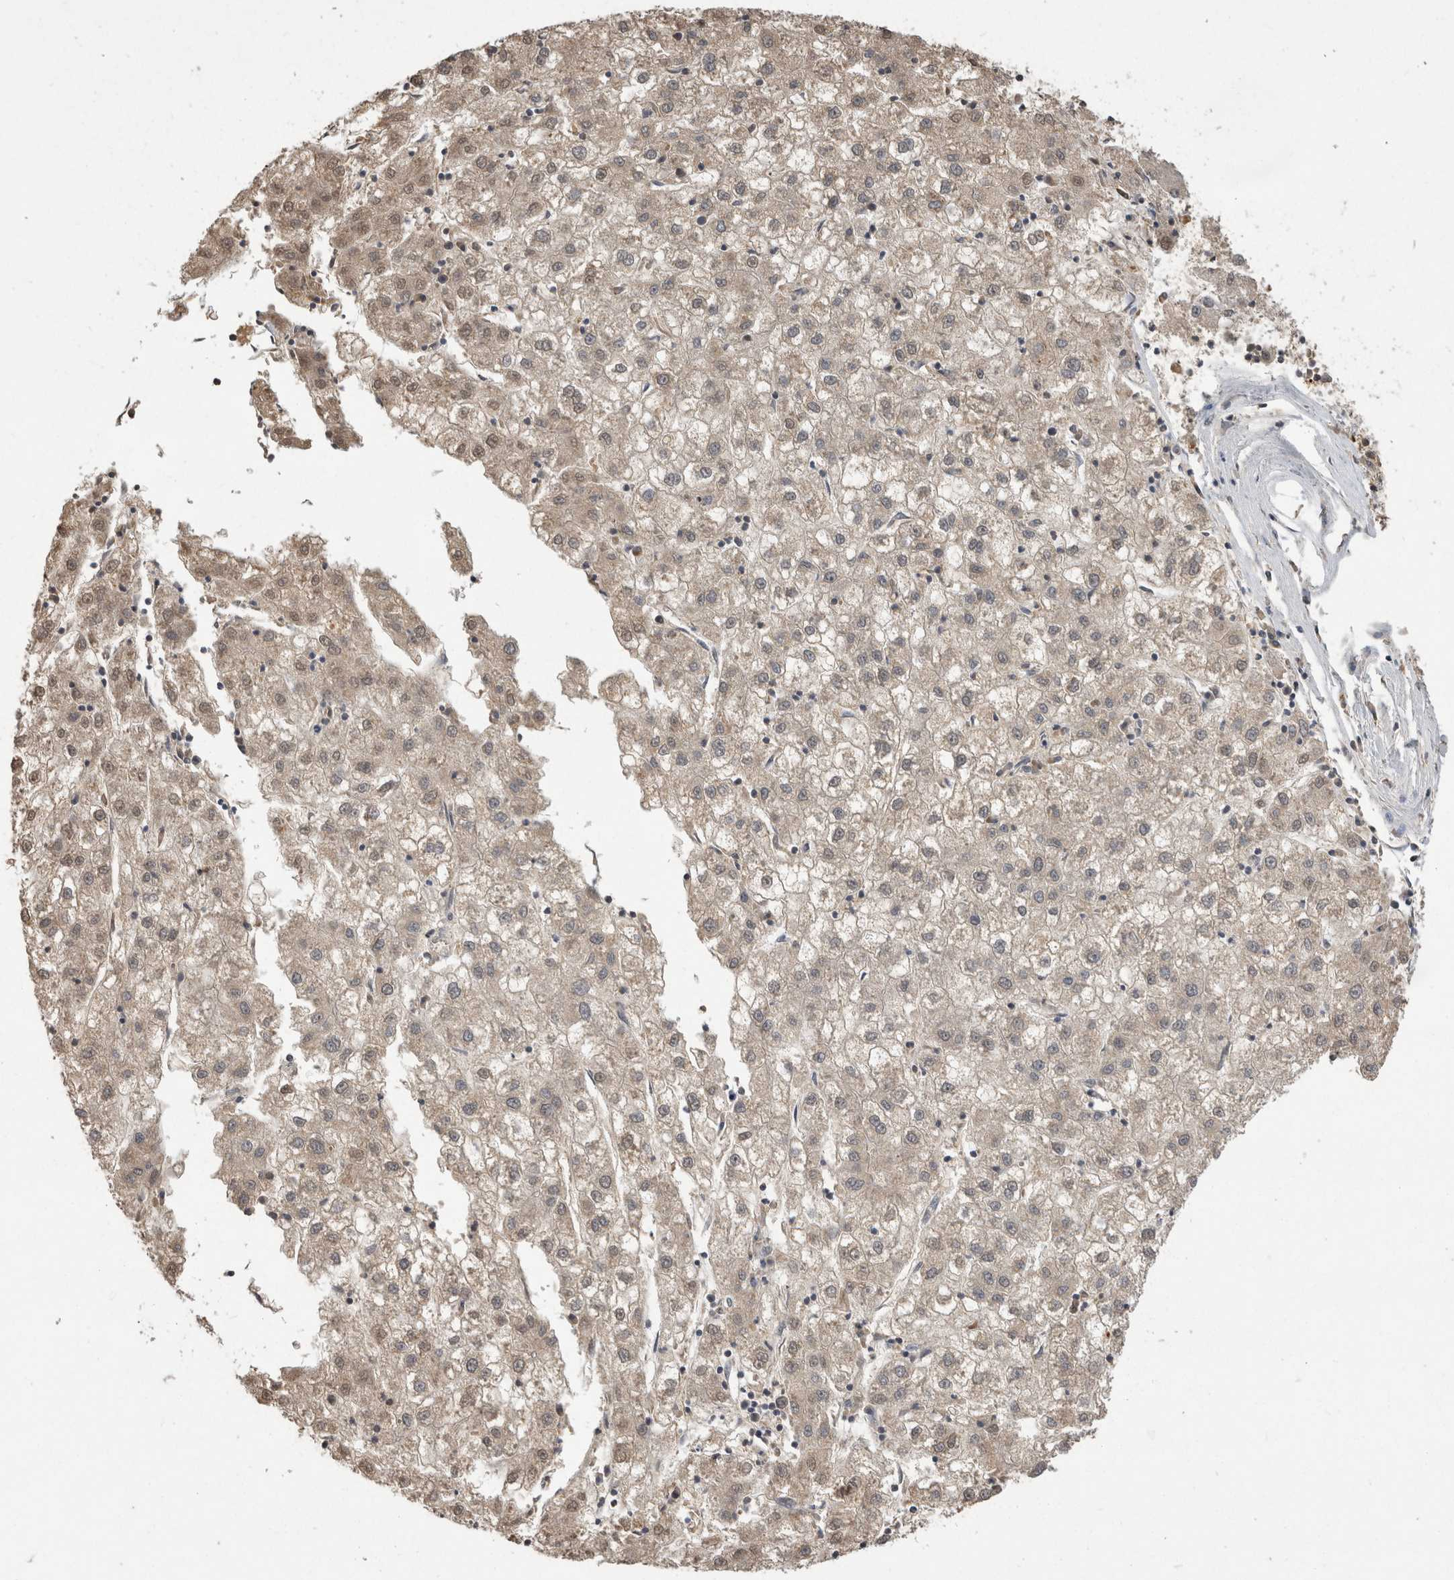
{"staining": {"intensity": "weak", "quantity": "<25%", "location": "cytoplasmic/membranous"}, "tissue": "liver cancer", "cell_type": "Tumor cells", "image_type": "cancer", "snomed": [{"axis": "morphology", "description": "Carcinoma, Hepatocellular, NOS"}, {"axis": "topography", "description": "Liver"}], "caption": "Immunohistochemical staining of liver hepatocellular carcinoma displays no significant positivity in tumor cells. Nuclei are stained in blue.", "gene": "PREP", "patient": {"sex": "male", "age": 72}}